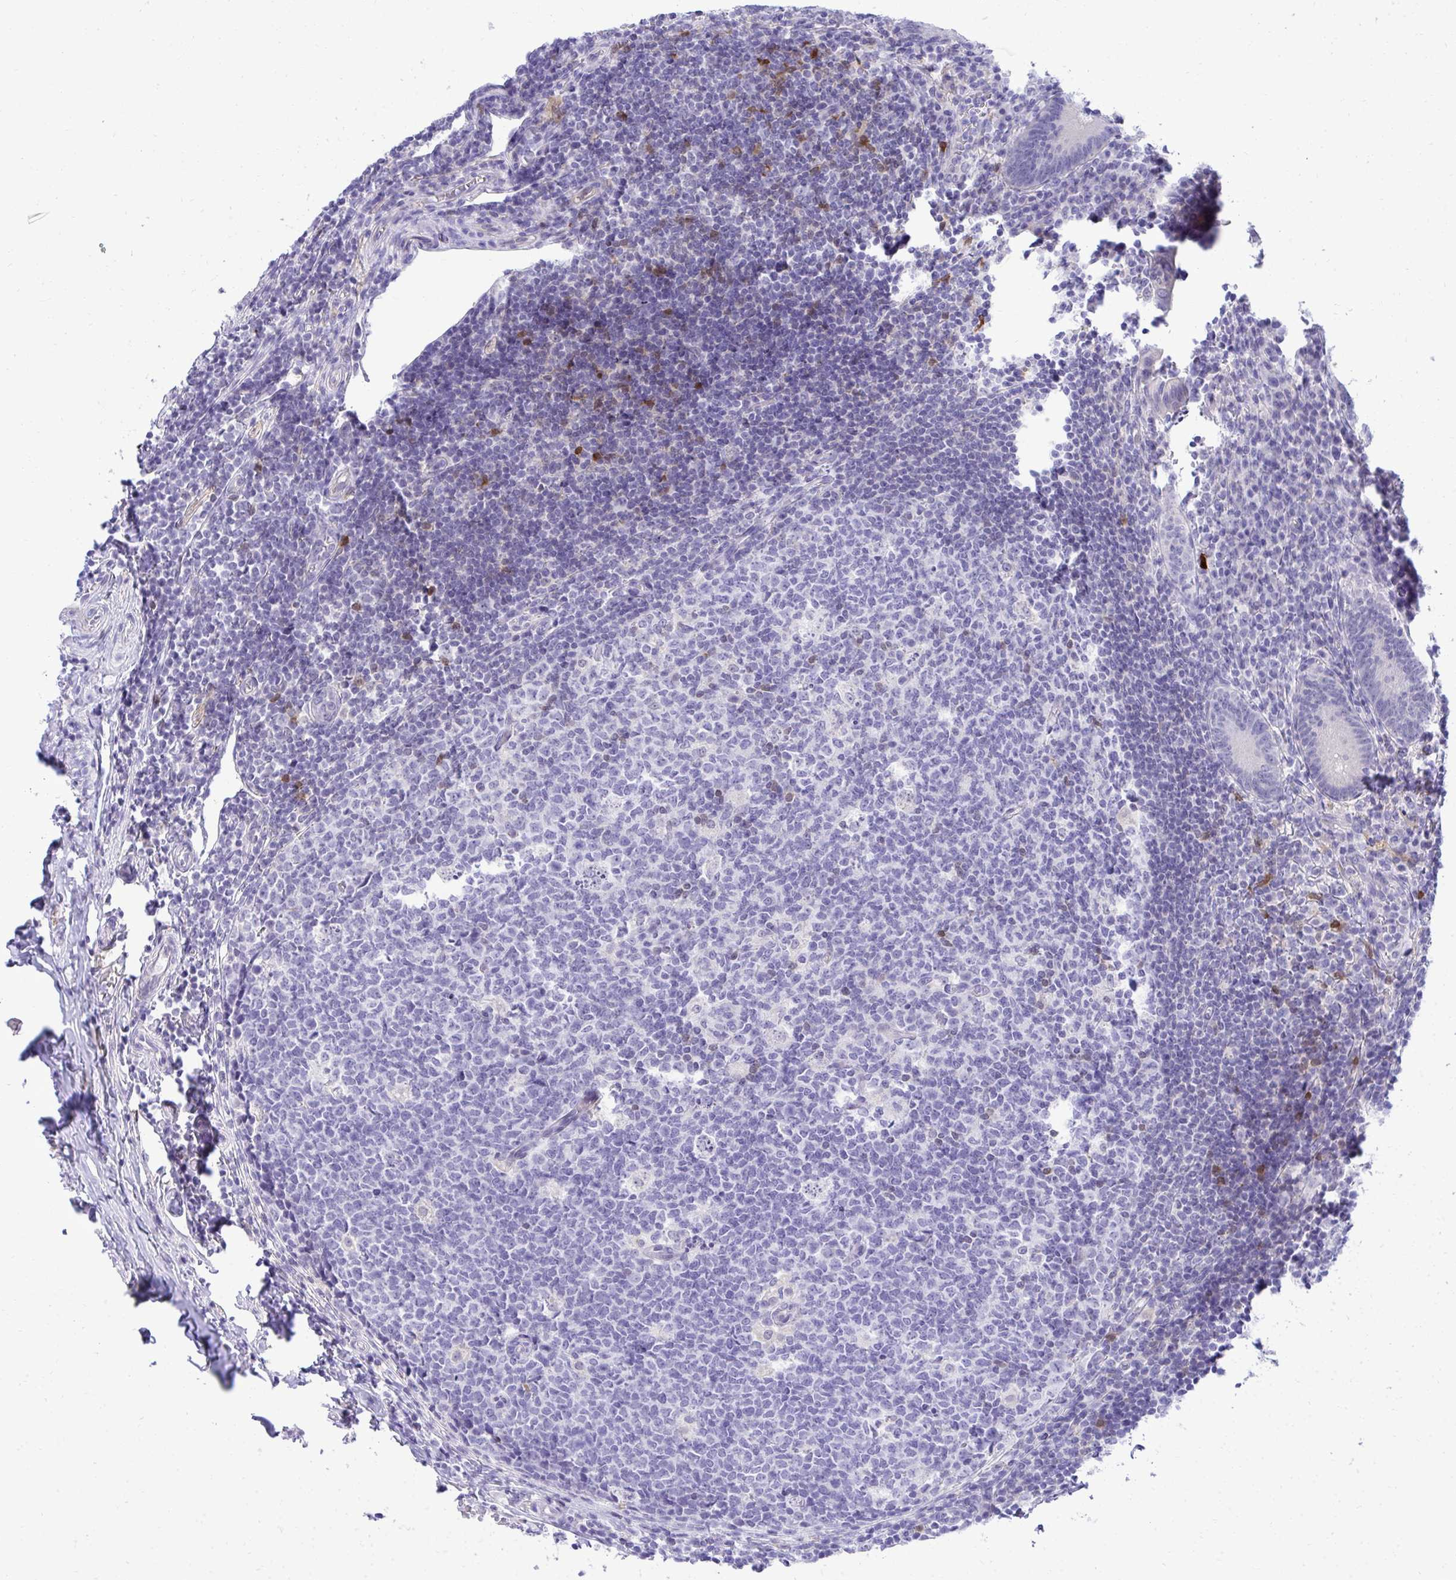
{"staining": {"intensity": "negative", "quantity": "none", "location": "none"}, "tissue": "appendix", "cell_type": "Glandular cells", "image_type": "normal", "snomed": [{"axis": "morphology", "description": "Normal tissue, NOS"}, {"axis": "topography", "description": "Appendix"}], "caption": "This is an immunohistochemistry (IHC) image of unremarkable appendix. There is no positivity in glandular cells.", "gene": "PGM2L1", "patient": {"sex": "male", "age": 18}}